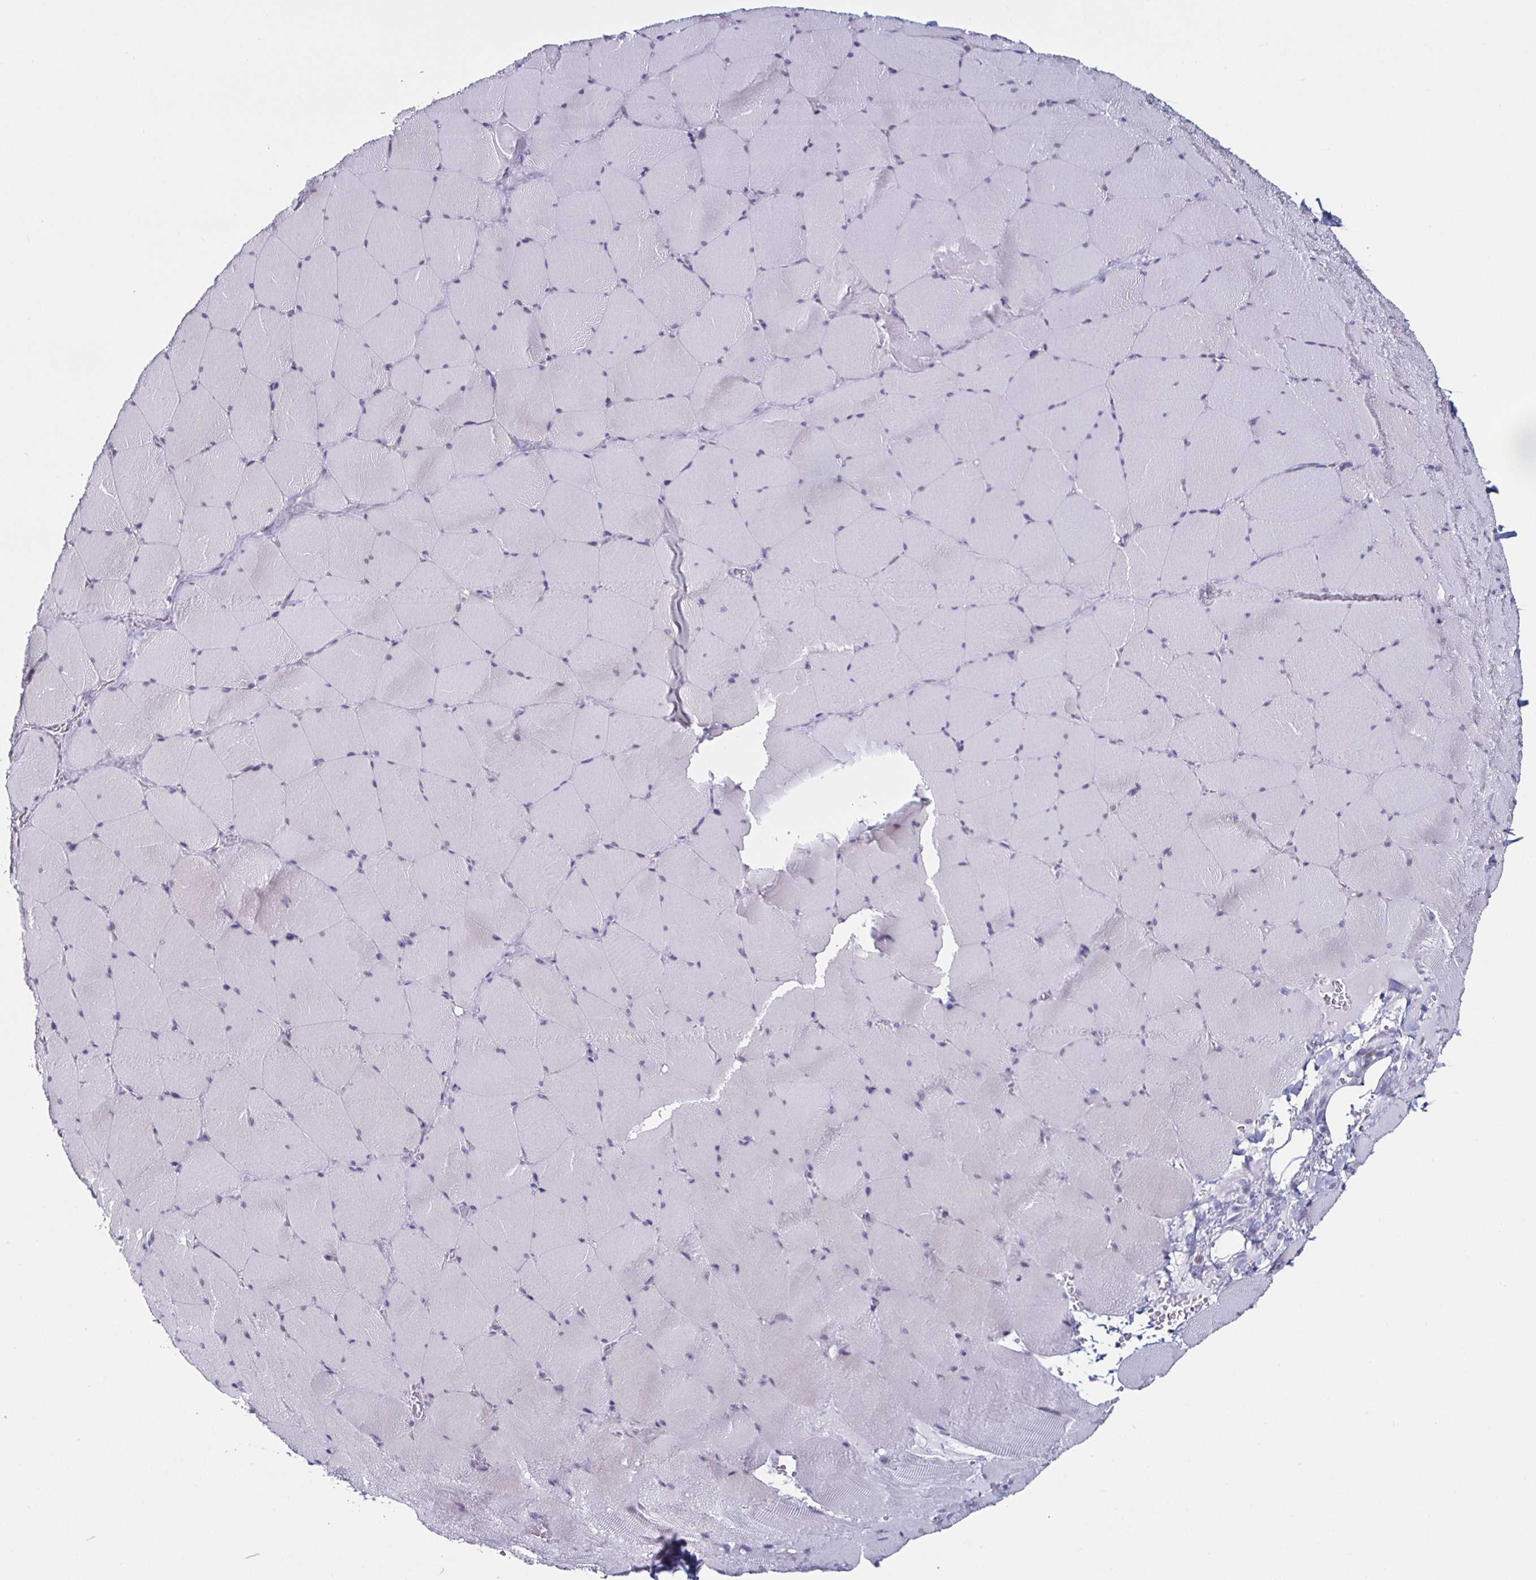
{"staining": {"intensity": "negative", "quantity": "none", "location": "none"}, "tissue": "skeletal muscle", "cell_type": "Myocytes", "image_type": "normal", "snomed": [{"axis": "morphology", "description": "Normal tissue, NOS"}, {"axis": "topography", "description": "Skeletal muscle"}, {"axis": "topography", "description": "Head-Neck"}], "caption": "Immunohistochemistry (IHC) image of unremarkable skeletal muscle: human skeletal muscle stained with DAB reveals no significant protein positivity in myocytes.", "gene": "KRT4", "patient": {"sex": "male", "age": 66}}